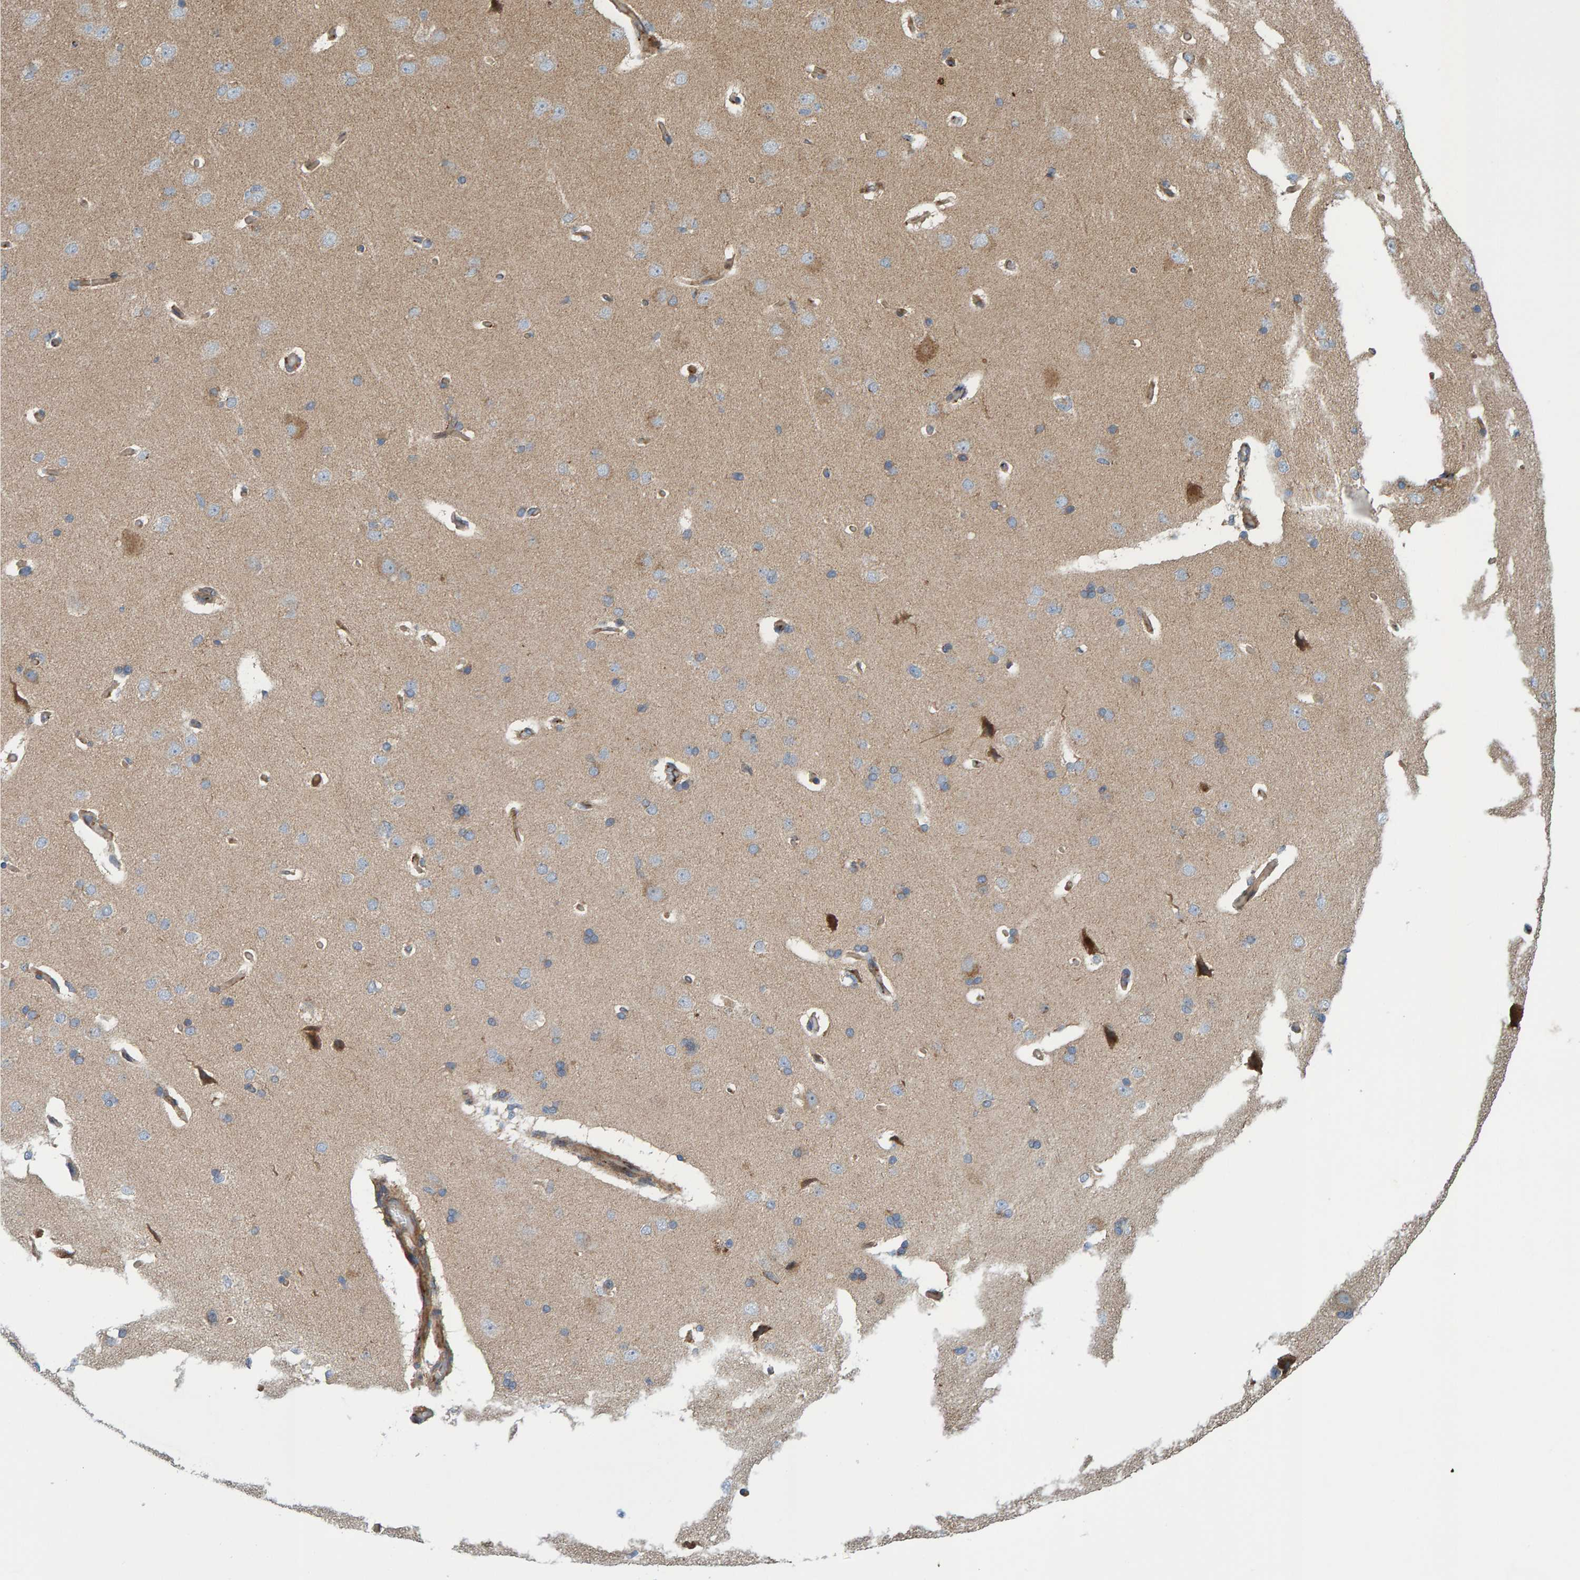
{"staining": {"intensity": "moderate", "quantity": ">75%", "location": "cytoplasmic/membranous"}, "tissue": "cerebral cortex", "cell_type": "Endothelial cells", "image_type": "normal", "snomed": [{"axis": "morphology", "description": "Normal tissue, NOS"}, {"axis": "topography", "description": "Cerebral cortex"}], "caption": "DAB (3,3'-diaminobenzidine) immunohistochemical staining of unremarkable cerebral cortex shows moderate cytoplasmic/membranous protein expression in approximately >75% of endothelial cells.", "gene": "KIAA0753", "patient": {"sex": "male", "age": 62}}